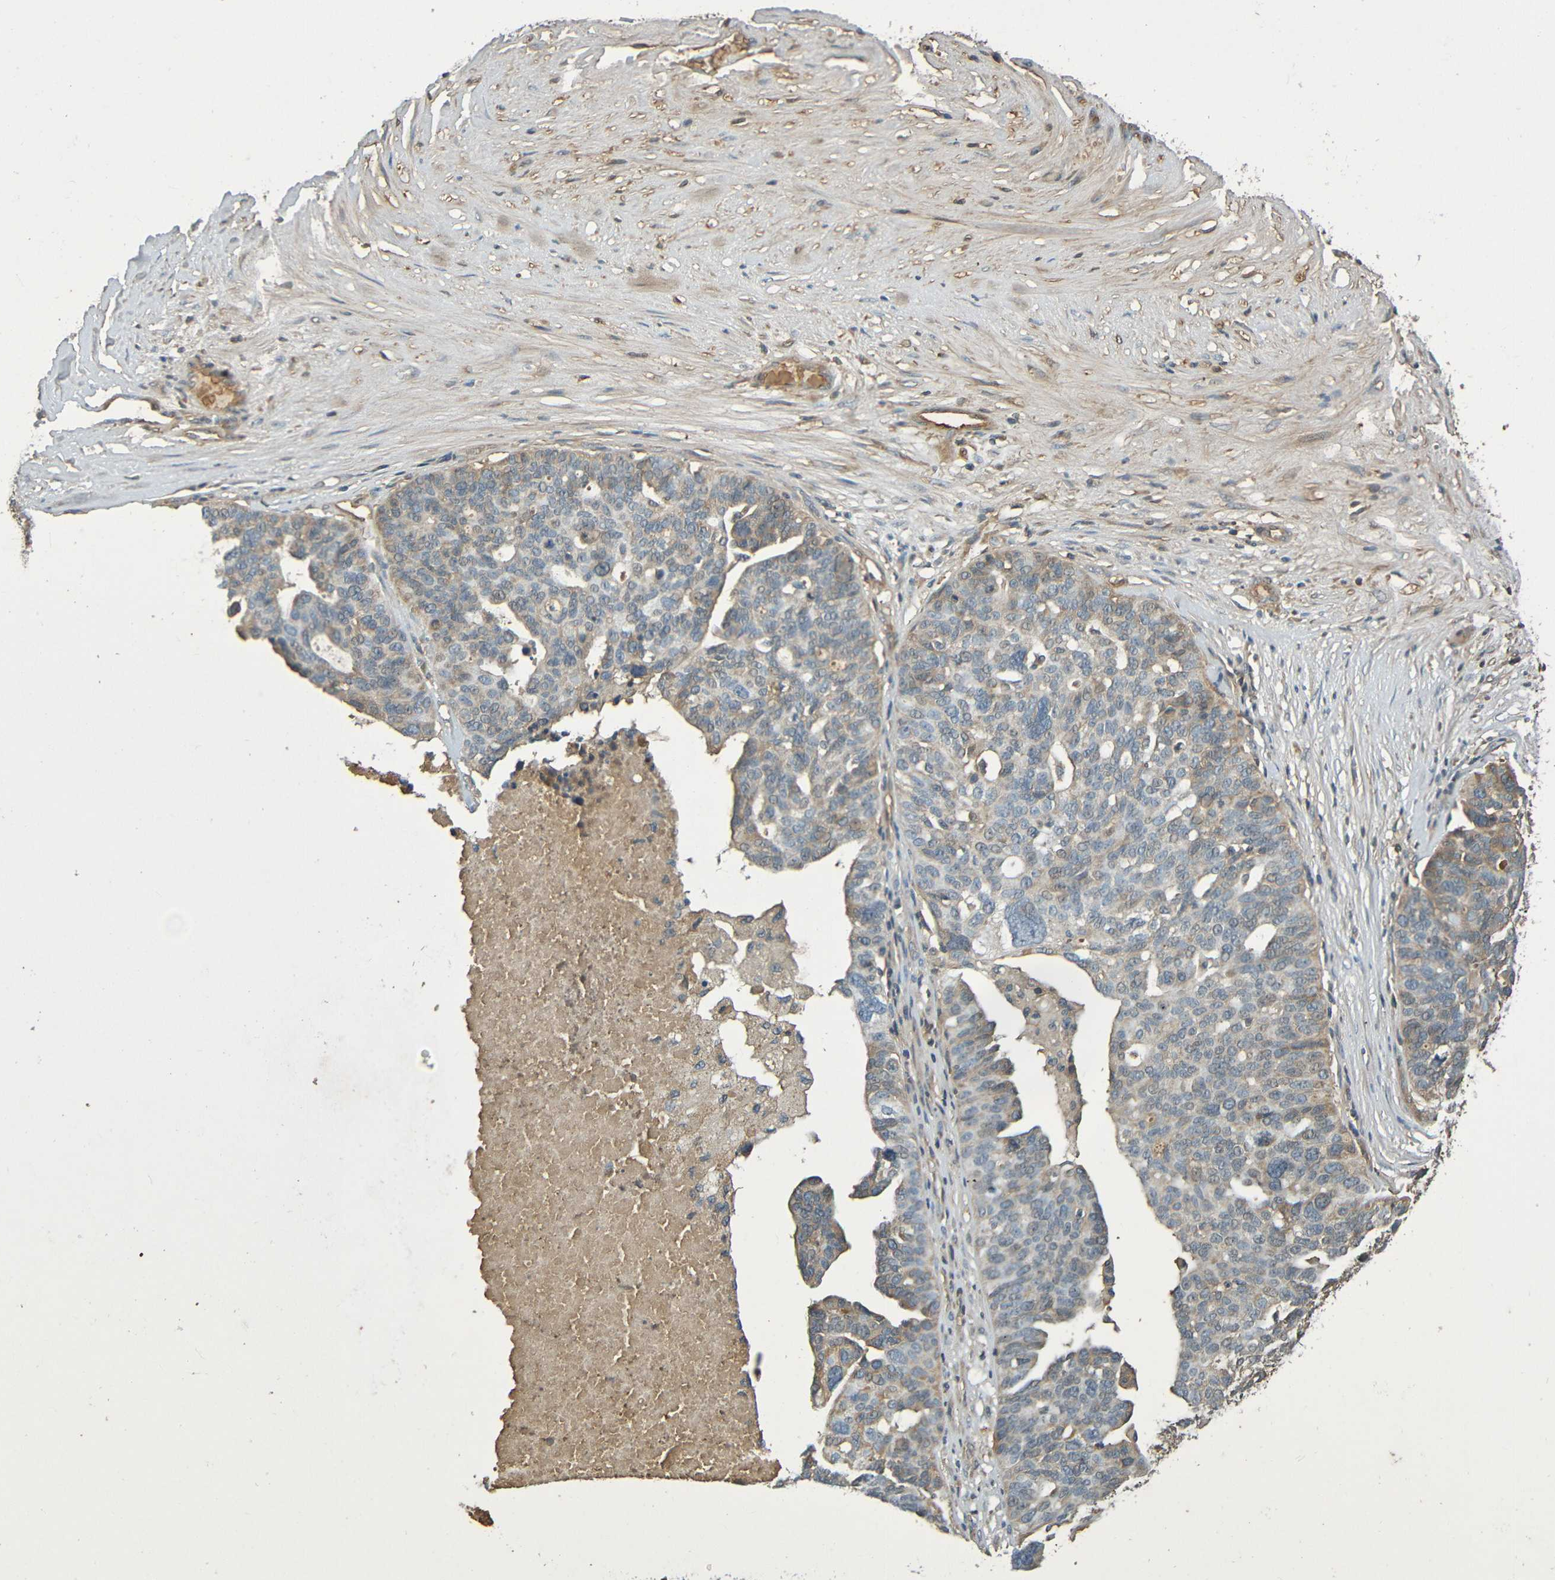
{"staining": {"intensity": "weak", "quantity": ">75%", "location": "cytoplasmic/membranous"}, "tissue": "ovarian cancer", "cell_type": "Tumor cells", "image_type": "cancer", "snomed": [{"axis": "morphology", "description": "Cystadenocarcinoma, serous, NOS"}, {"axis": "topography", "description": "Ovary"}], "caption": "A histopathology image of ovarian cancer (serous cystadenocarcinoma) stained for a protein reveals weak cytoplasmic/membranous brown staining in tumor cells. (DAB (3,3'-diaminobenzidine) = brown stain, brightfield microscopy at high magnification).", "gene": "C1QA", "patient": {"sex": "female", "age": 59}}